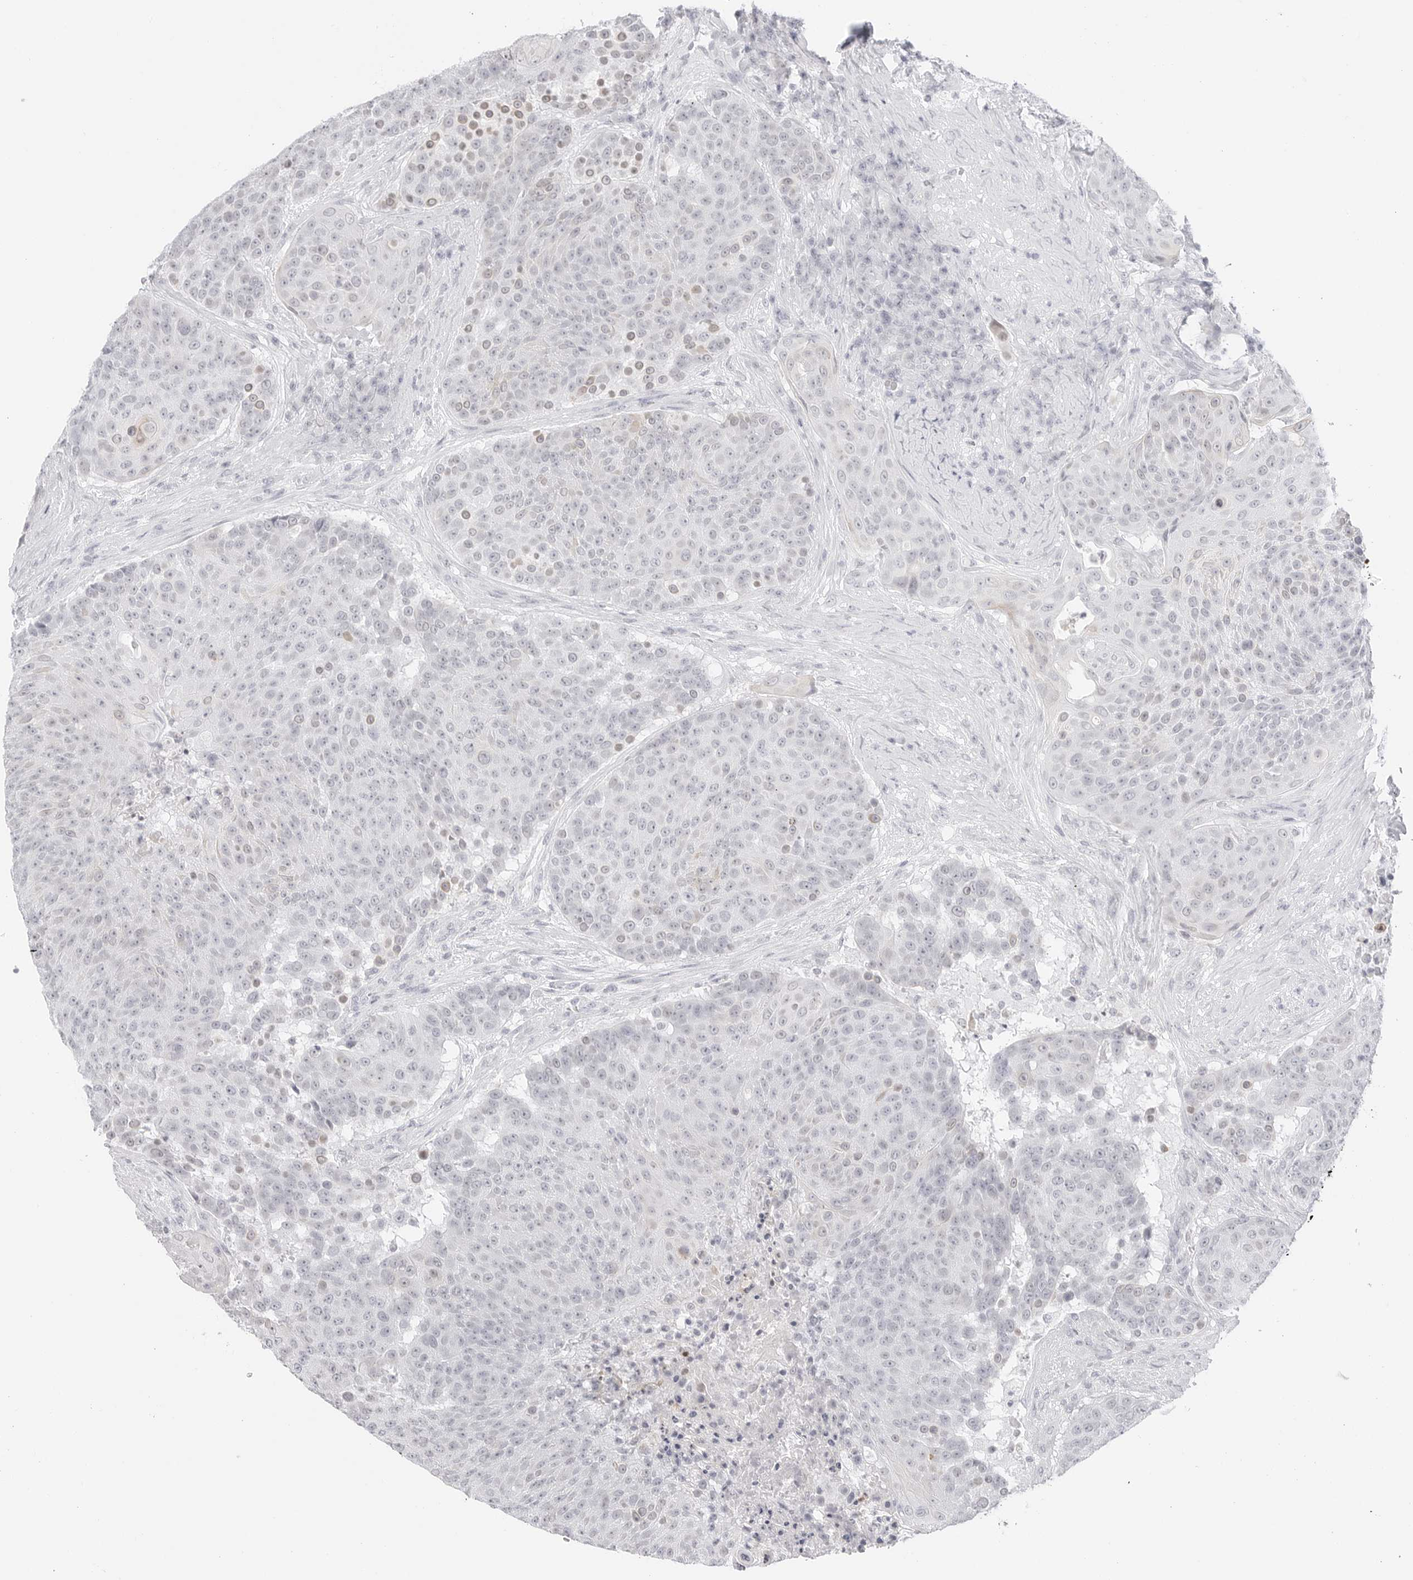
{"staining": {"intensity": "weak", "quantity": "<25%", "location": "nuclear"}, "tissue": "urothelial cancer", "cell_type": "Tumor cells", "image_type": "cancer", "snomed": [{"axis": "morphology", "description": "Urothelial carcinoma, High grade"}, {"axis": "topography", "description": "Urinary bladder"}], "caption": "The histopathology image exhibits no staining of tumor cells in urothelial cancer. (DAB (3,3'-diaminobenzidine) IHC with hematoxylin counter stain).", "gene": "HMGCS2", "patient": {"sex": "female", "age": 63}}